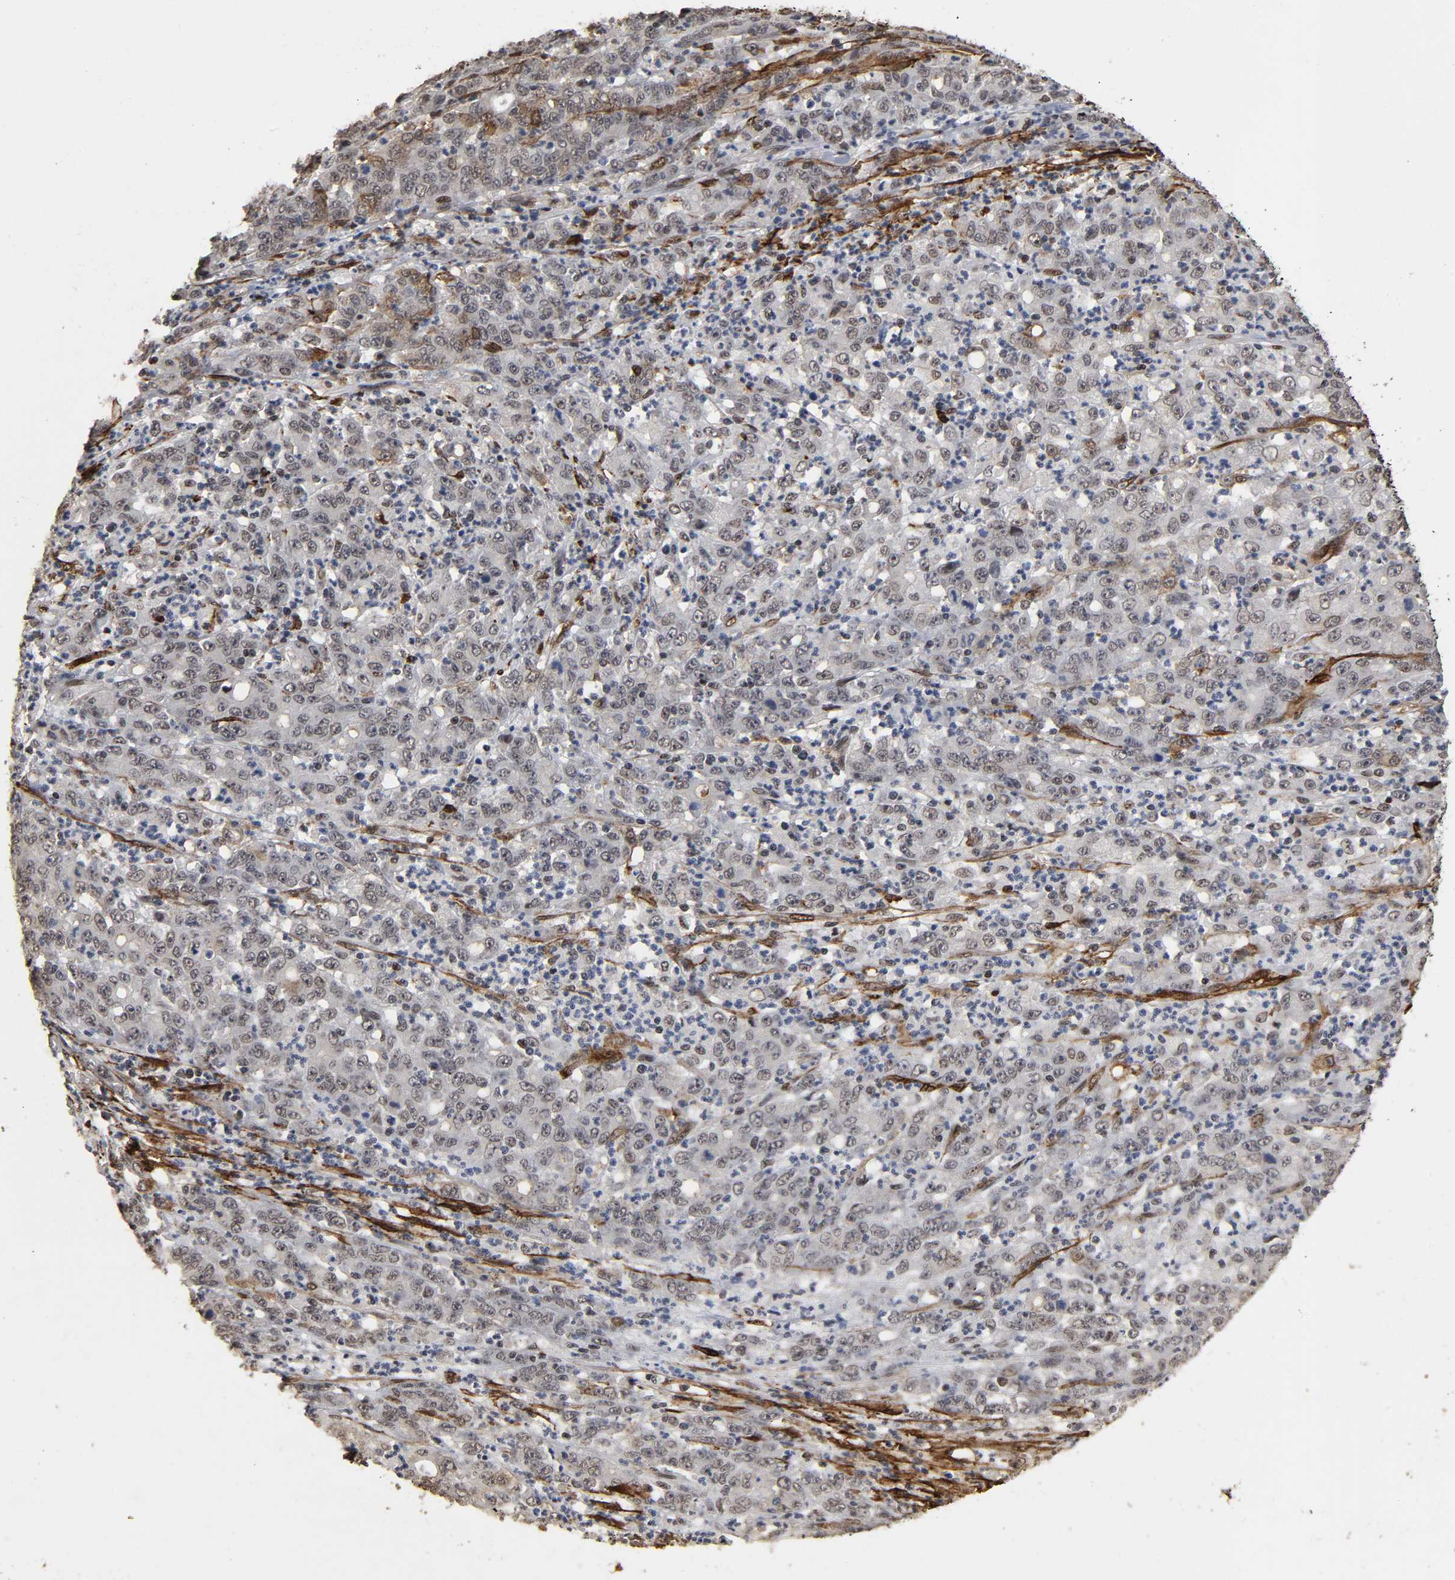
{"staining": {"intensity": "weak", "quantity": "25%-75%", "location": "cytoplasmic/membranous,nuclear"}, "tissue": "stomach cancer", "cell_type": "Tumor cells", "image_type": "cancer", "snomed": [{"axis": "morphology", "description": "Adenocarcinoma, NOS"}, {"axis": "topography", "description": "Stomach, lower"}], "caption": "Stomach cancer (adenocarcinoma) was stained to show a protein in brown. There is low levels of weak cytoplasmic/membranous and nuclear expression in about 25%-75% of tumor cells.", "gene": "AHNAK2", "patient": {"sex": "female", "age": 71}}